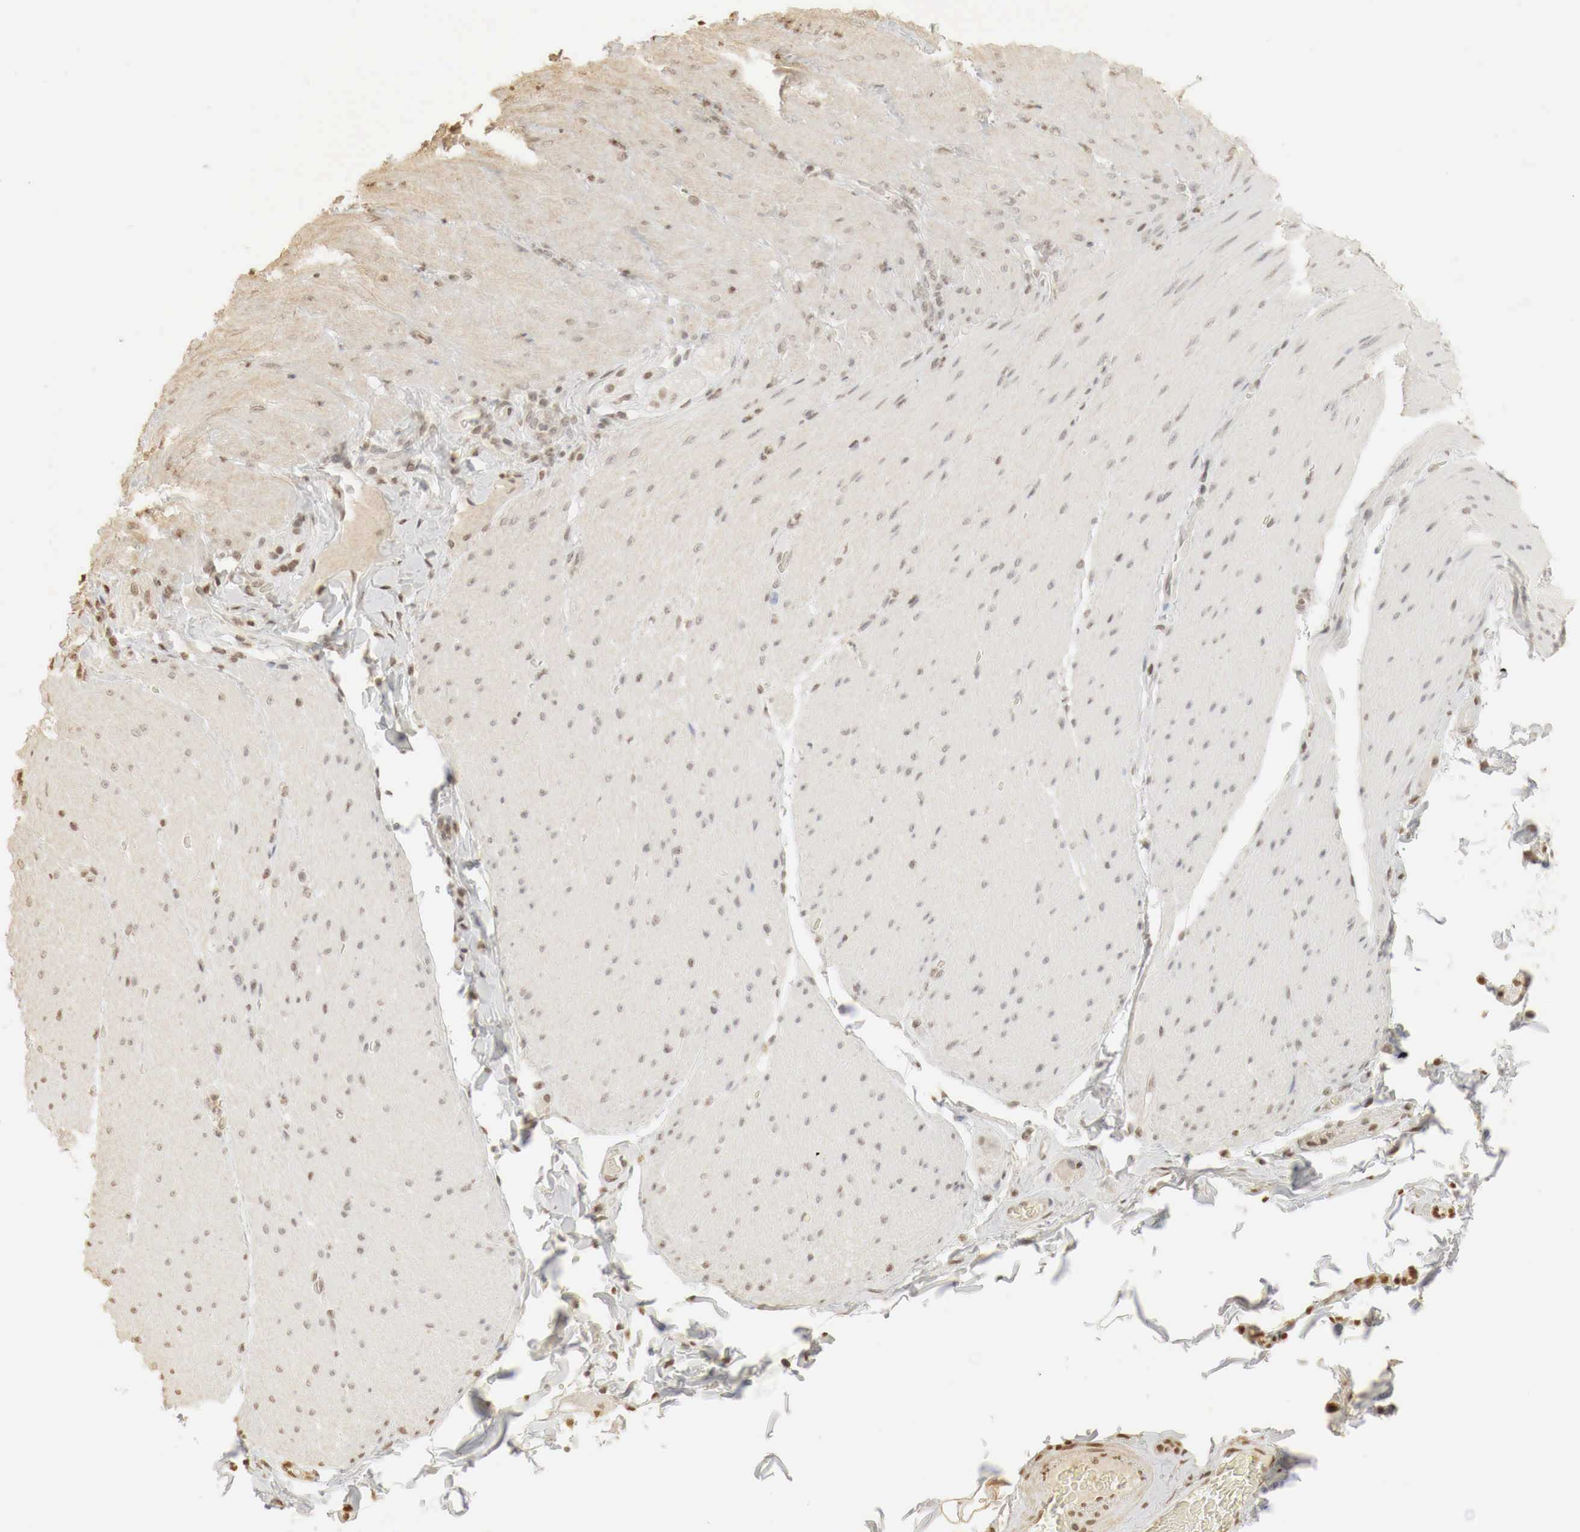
{"staining": {"intensity": "weak", "quantity": "25%-75%", "location": "cytoplasmic/membranous"}, "tissue": "smooth muscle", "cell_type": "Smooth muscle cells", "image_type": "normal", "snomed": [{"axis": "morphology", "description": "Normal tissue, NOS"}, {"axis": "topography", "description": "Duodenum"}], "caption": "Immunohistochemical staining of normal smooth muscle displays weak cytoplasmic/membranous protein positivity in about 25%-75% of smooth muscle cells.", "gene": "ERBB4", "patient": {"sex": "male", "age": 63}}